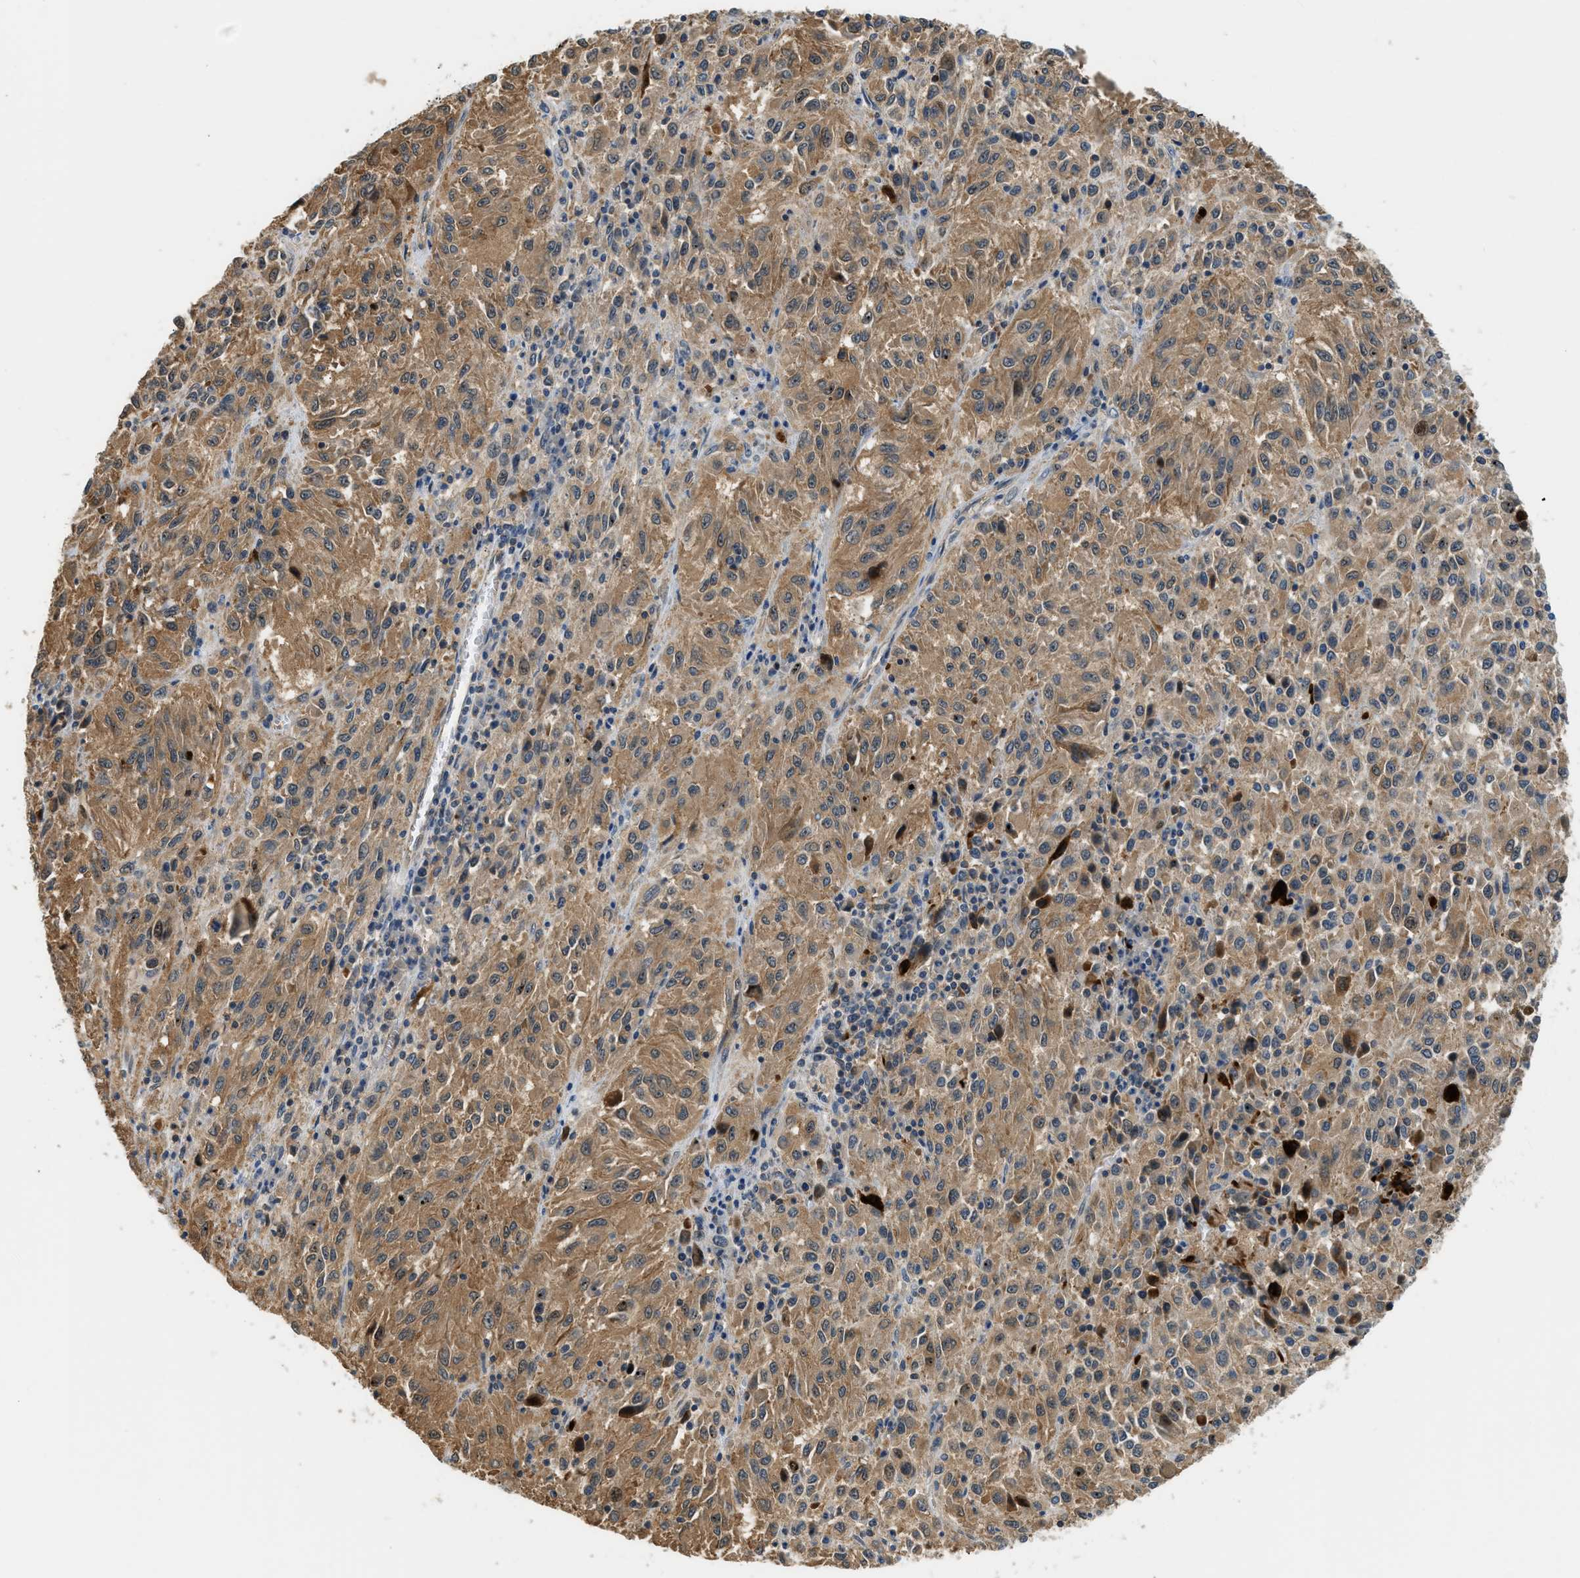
{"staining": {"intensity": "moderate", "quantity": ">75%", "location": "cytoplasmic/membranous"}, "tissue": "melanoma", "cell_type": "Tumor cells", "image_type": "cancer", "snomed": [{"axis": "morphology", "description": "Malignant melanoma, Metastatic site"}, {"axis": "topography", "description": "Lung"}], "caption": "Immunohistochemical staining of human melanoma shows moderate cytoplasmic/membranous protein expression in about >75% of tumor cells.", "gene": "CBLB", "patient": {"sex": "male", "age": 64}}